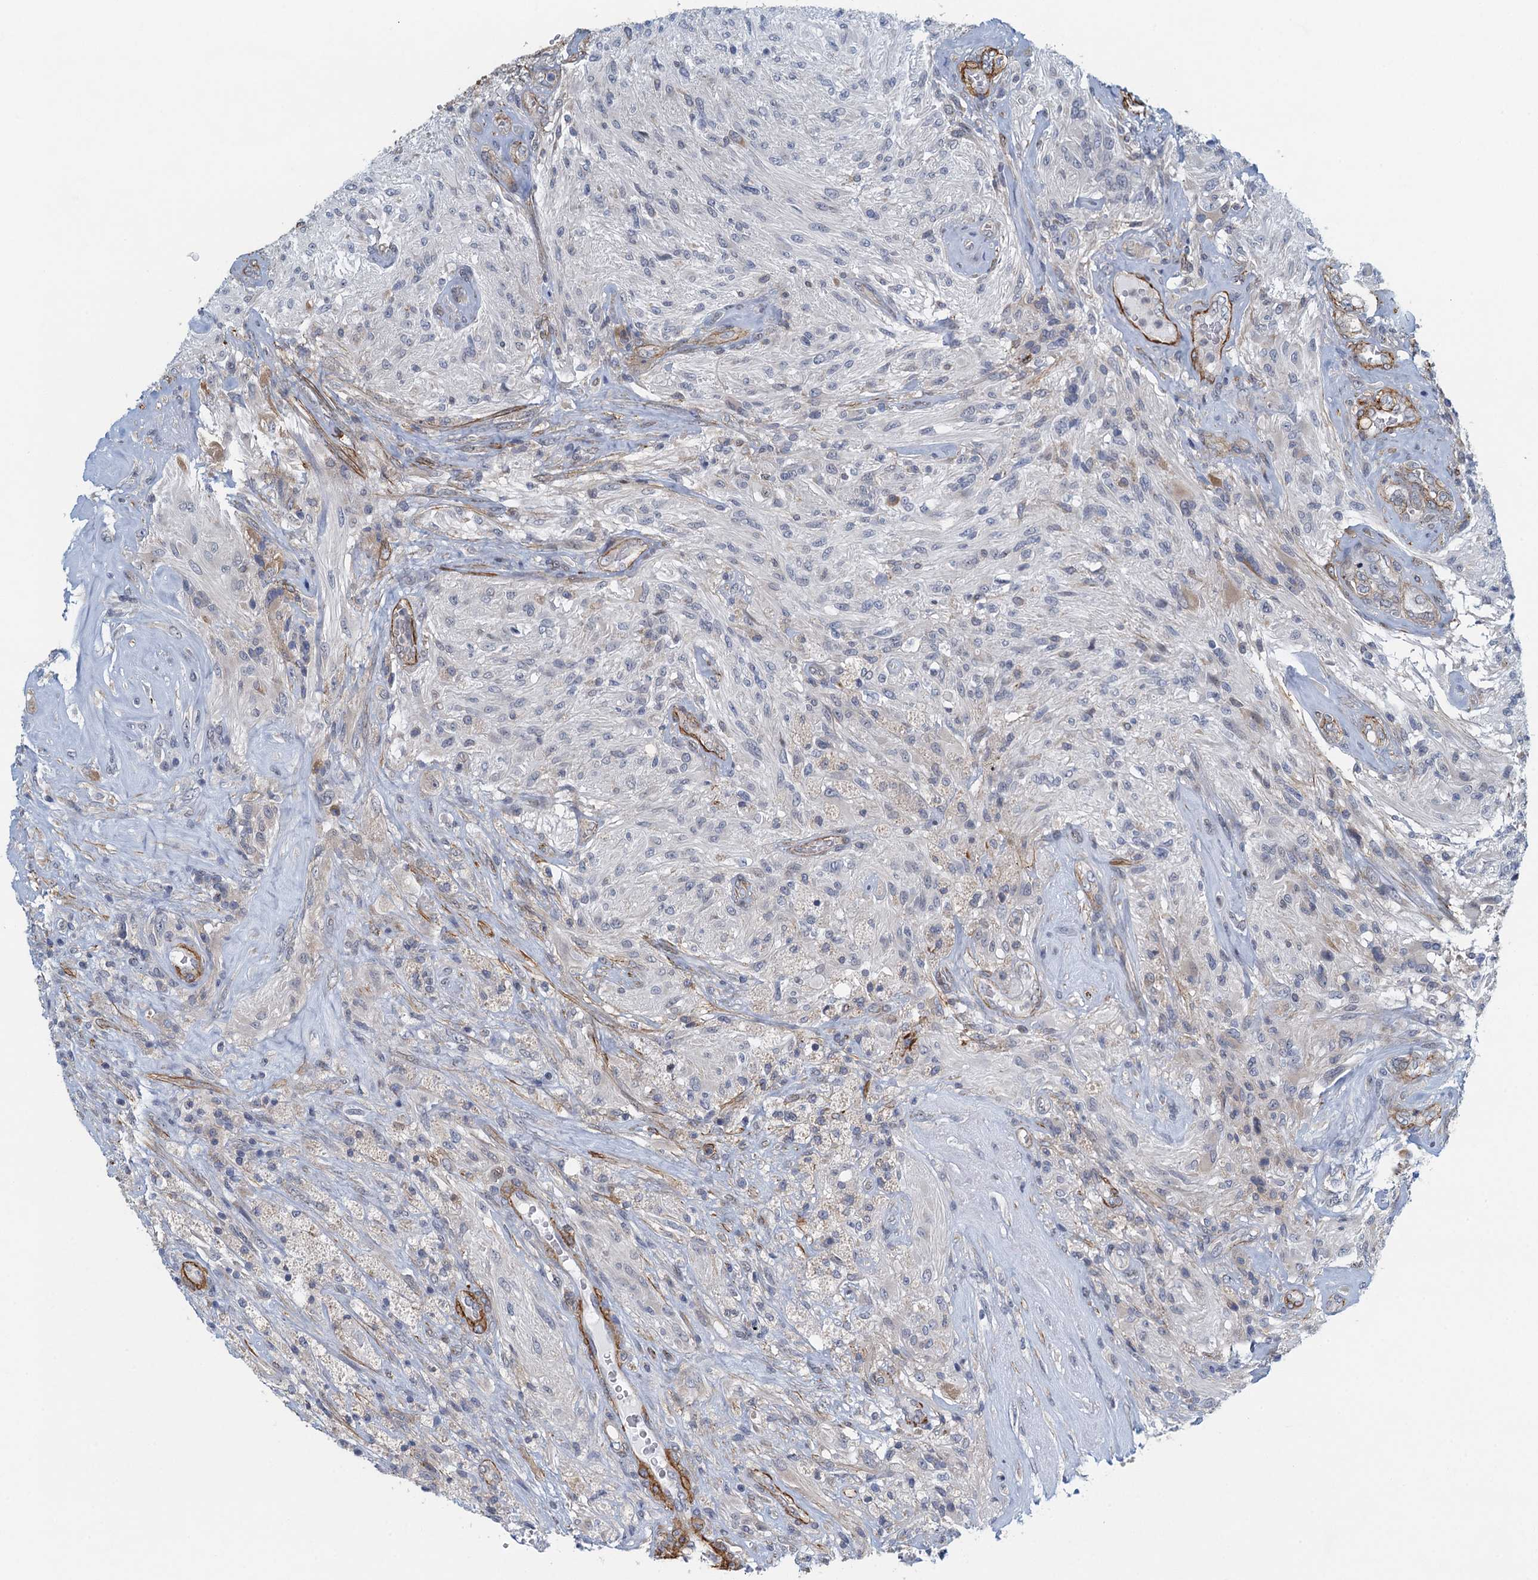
{"staining": {"intensity": "negative", "quantity": "none", "location": "none"}, "tissue": "glioma", "cell_type": "Tumor cells", "image_type": "cancer", "snomed": [{"axis": "morphology", "description": "Glioma, malignant, High grade"}, {"axis": "topography", "description": "Brain"}], "caption": "Tumor cells show no significant protein expression in malignant glioma (high-grade).", "gene": "ALG2", "patient": {"sex": "male", "age": 56}}